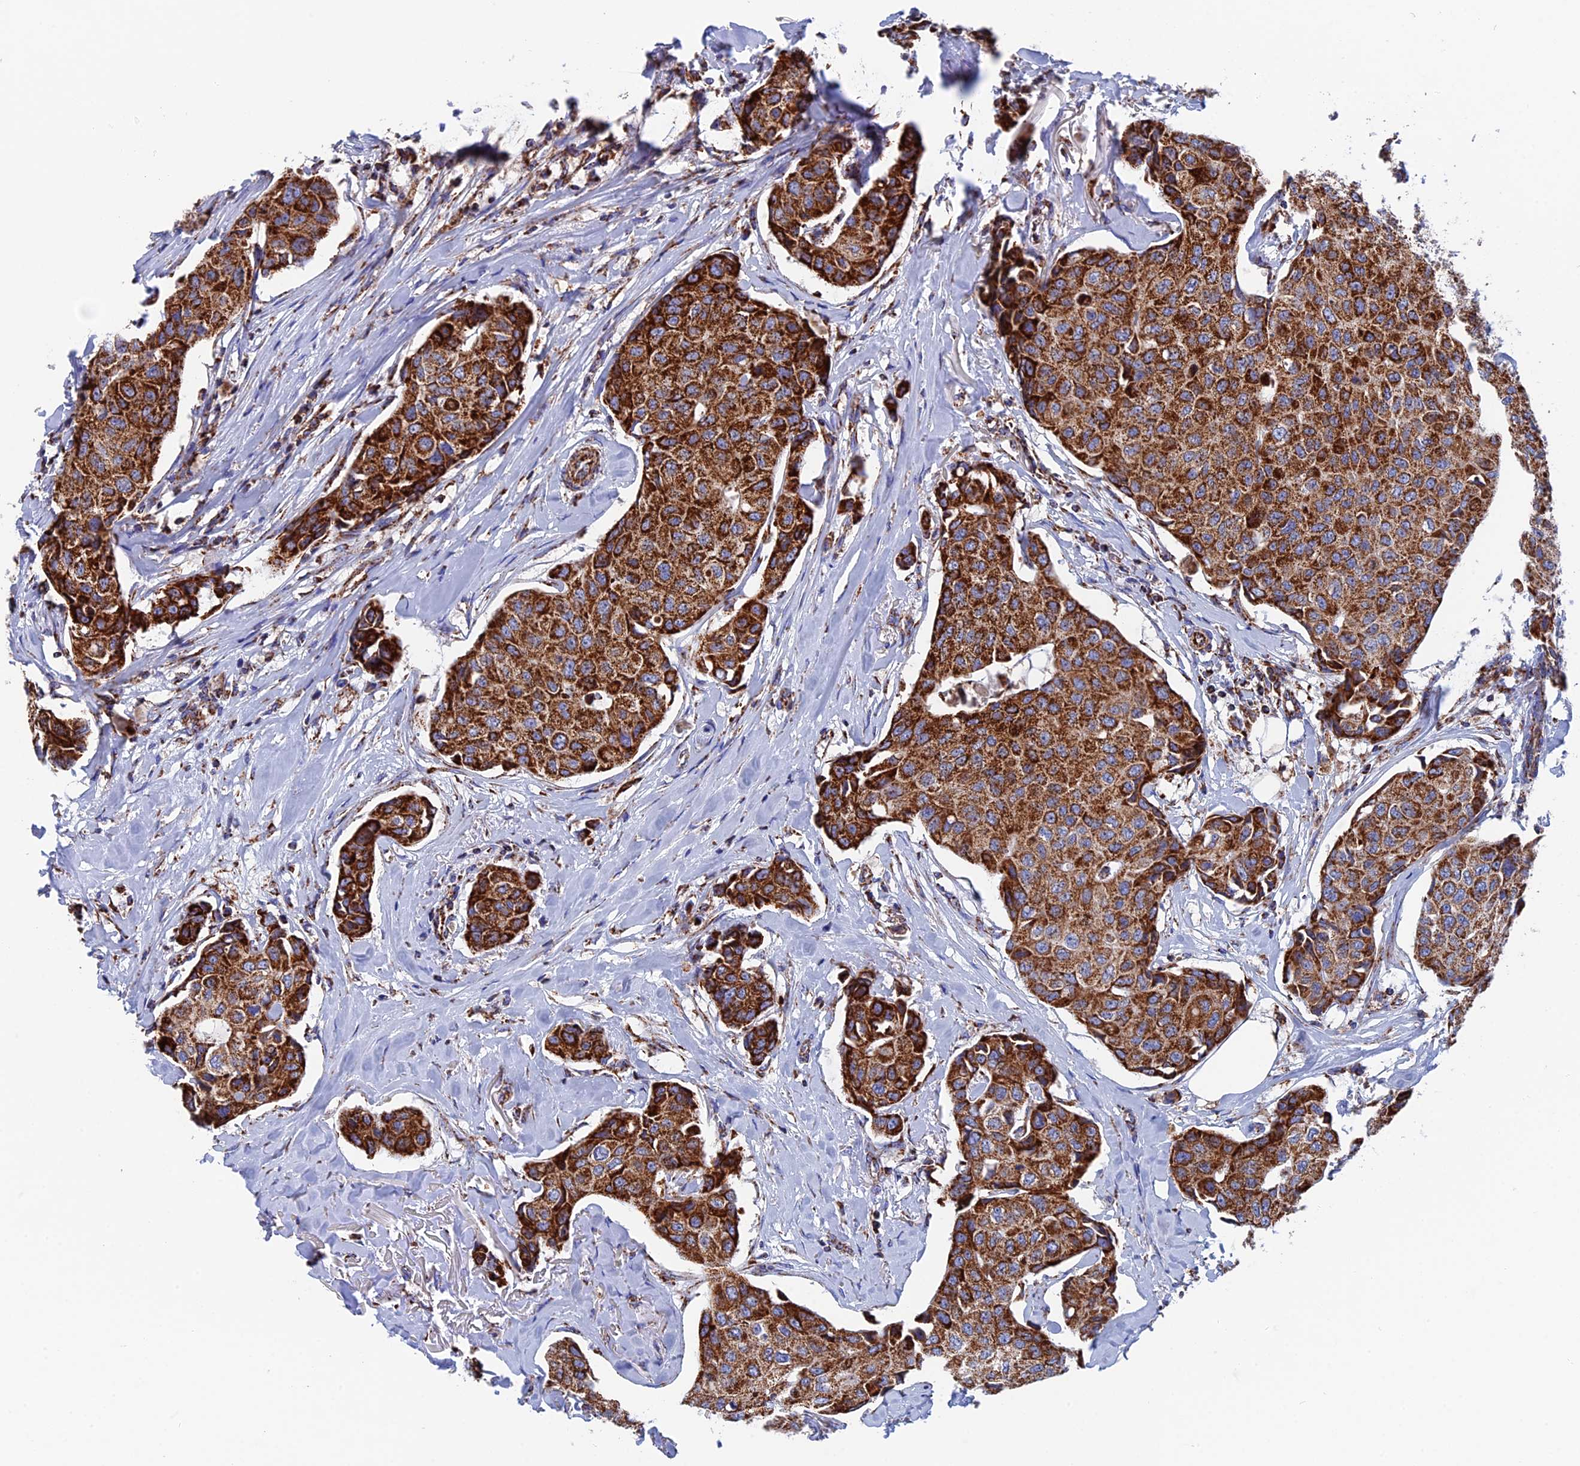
{"staining": {"intensity": "strong", "quantity": ">75%", "location": "cytoplasmic/membranous"}, "tissue": "breast cancer", "cell_type": "Tumor cells", "image_type": "cancer", "snomed": [{"axis": "morphology", "description": "Duct carcinoma"}, {"axis": "topography", "description": "Breast"}], "caption": "Human infiltrating ductal carcinoma (breast) stained with a protein marker reveals strong staining in tumor cells.", "gene": "WDR83", "patient": {"sex": "female", "age": 80}}